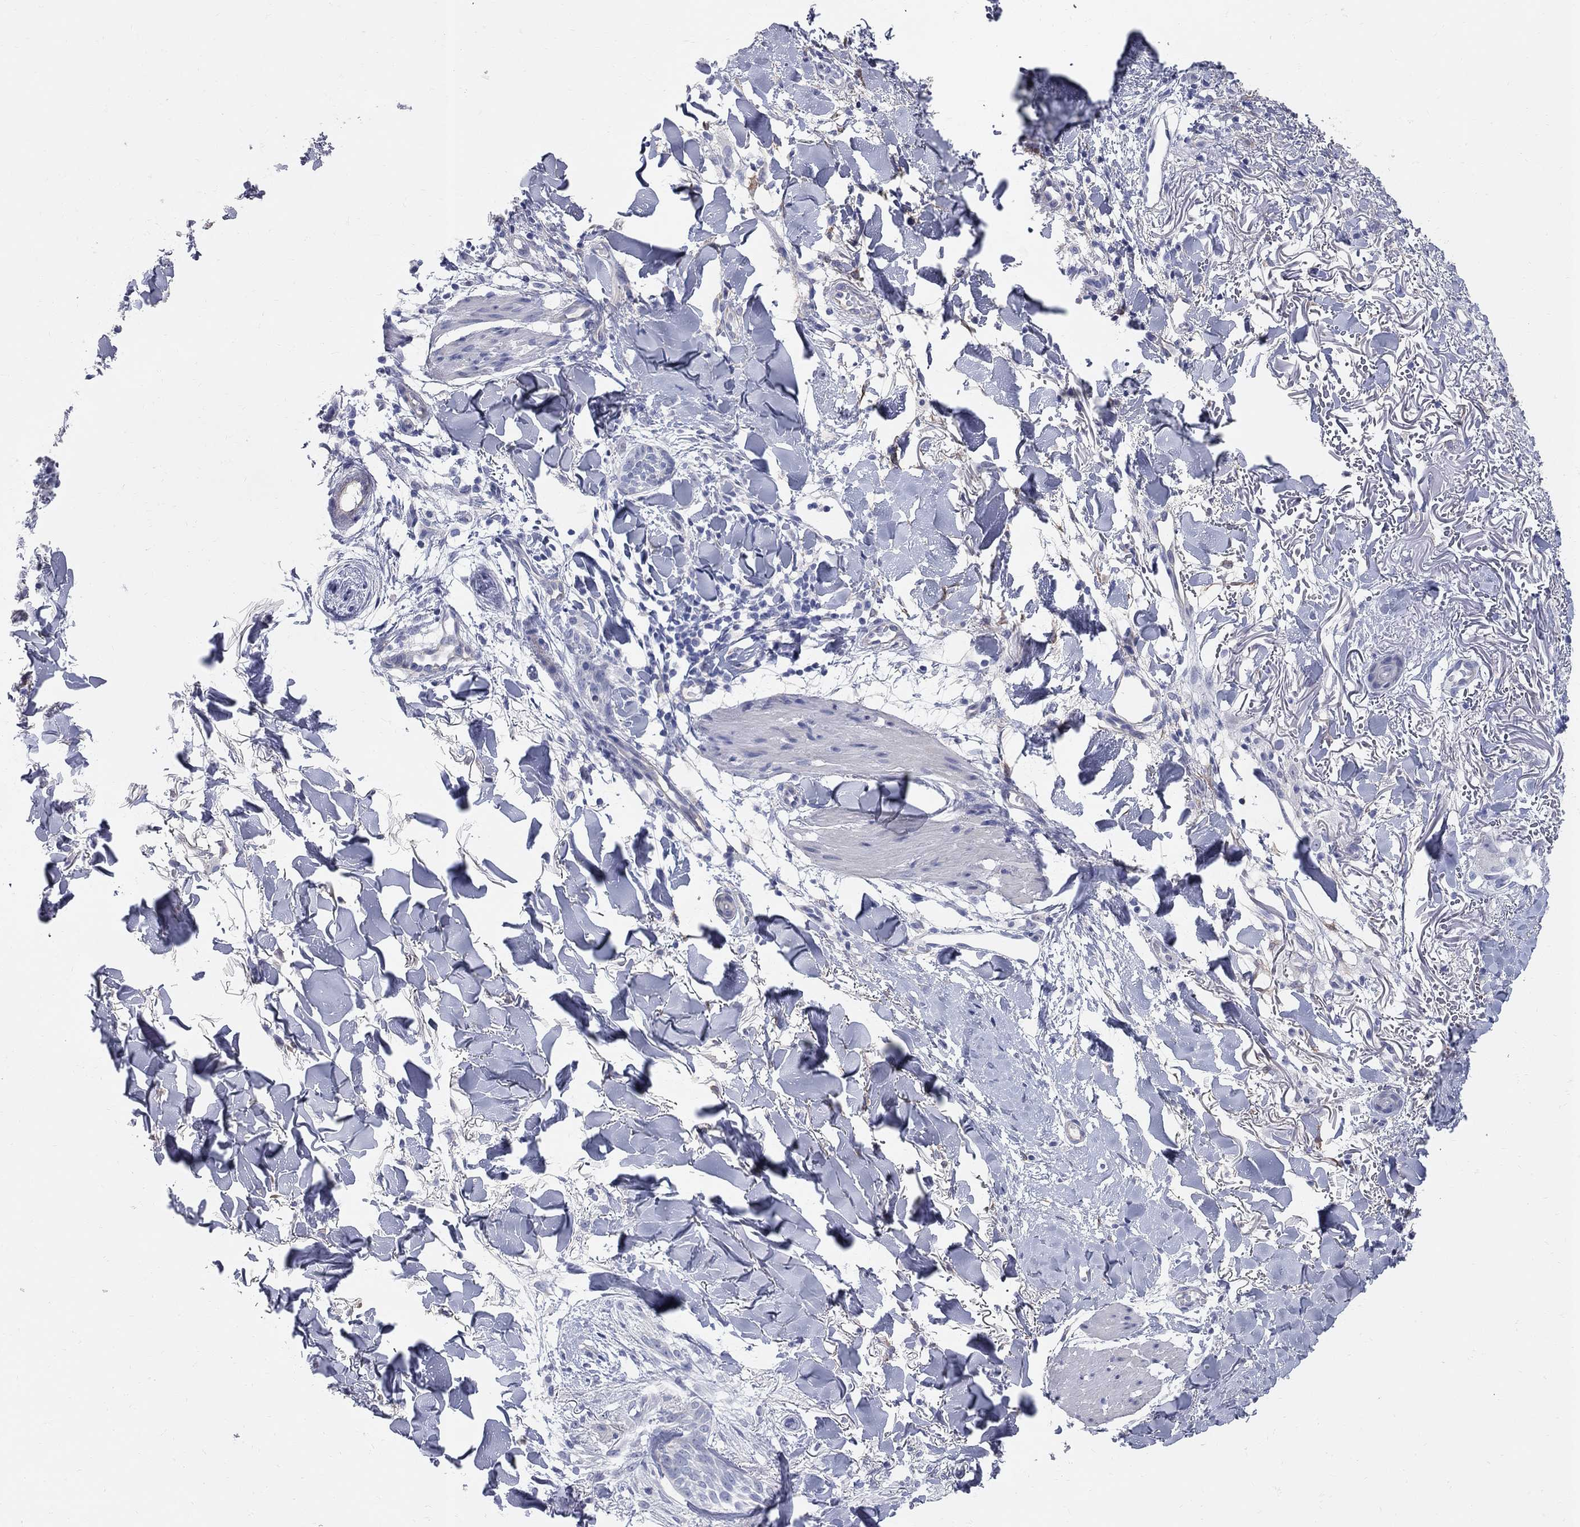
{"staining": {"intensity": "negative", "quantity": "none", "location": "none"}, "tissue": "skin cancer", "cell_type": "Tumor cells", "image_type": "cancer", "snomed": [{"axis": "morphology", "description": "Normal tissue, NOS"}, {"axis": "morphology", "description": "Basal cell carcinoma"}, {"axis": "topography", "description": "Skin"}], "caption": "An immunohistochemistry (IHC) histopathology image of basal cell carcinoma (skin) is shown. There is no staining in tumor cells of basal cell carcinoma (skin).", "gene": "AOX1", "patient": {"sex": "male", "age": 84}}